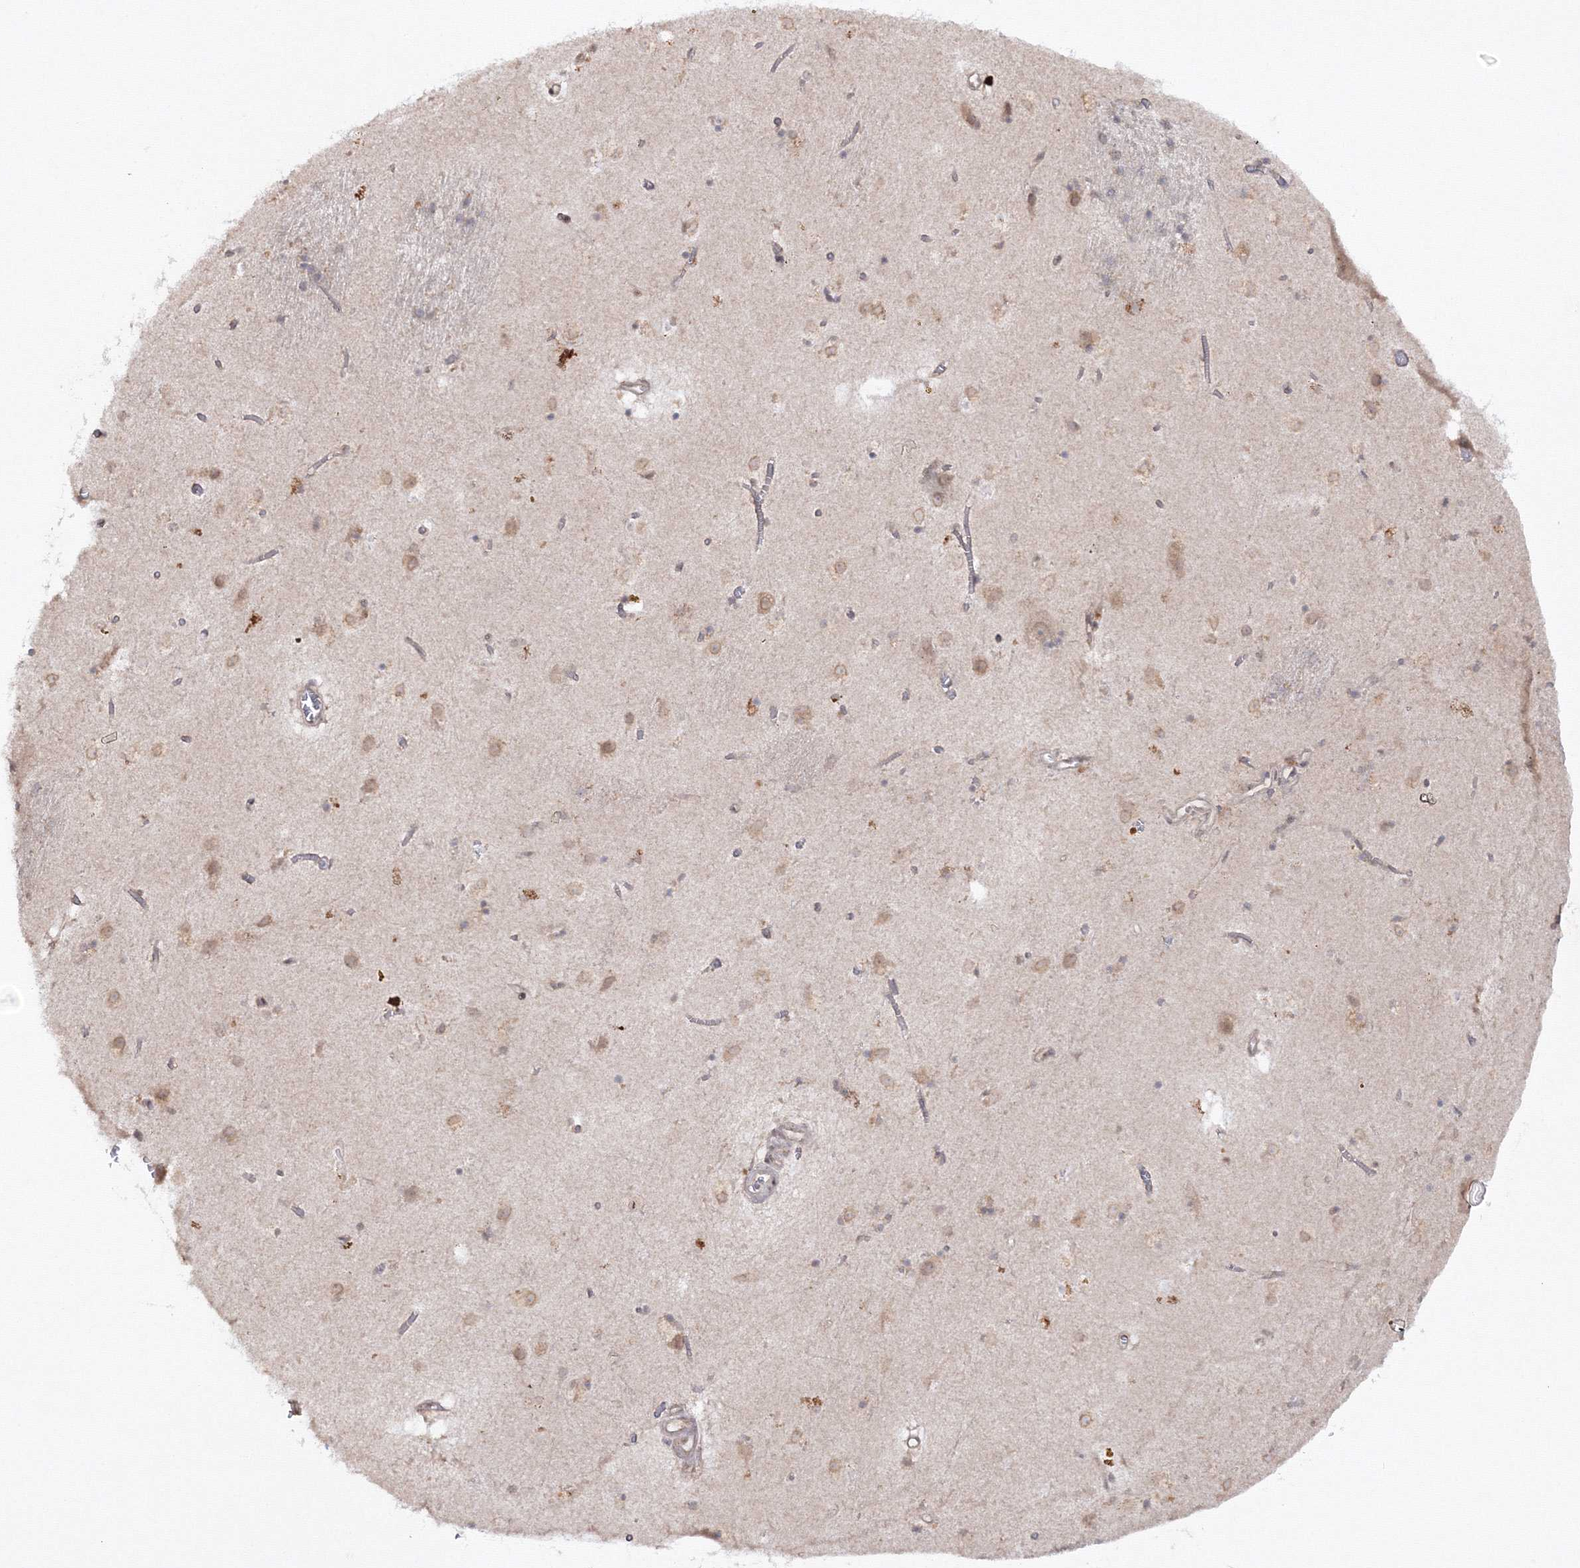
{"staining": {"intensity": "weak", "quantity": "<25%", "location": "cytoplasmic/membranous,nuclear"}, "tissue": "caudate", "cell_type": "Glial cells", "image_type": "normal", "snomed": [{"axis": "morphology", "description": "Normal tissue, NOS"}, {"axis": "topography", "description": "Lateral ventricle wall"}], "caption": "Immunohistochemistry image of normal caudate stained for a protein (brown), which demonstrates no expression in glial cells.", "gene": "ZFAND6", "patient": {"sex": "male", "age": 70}}